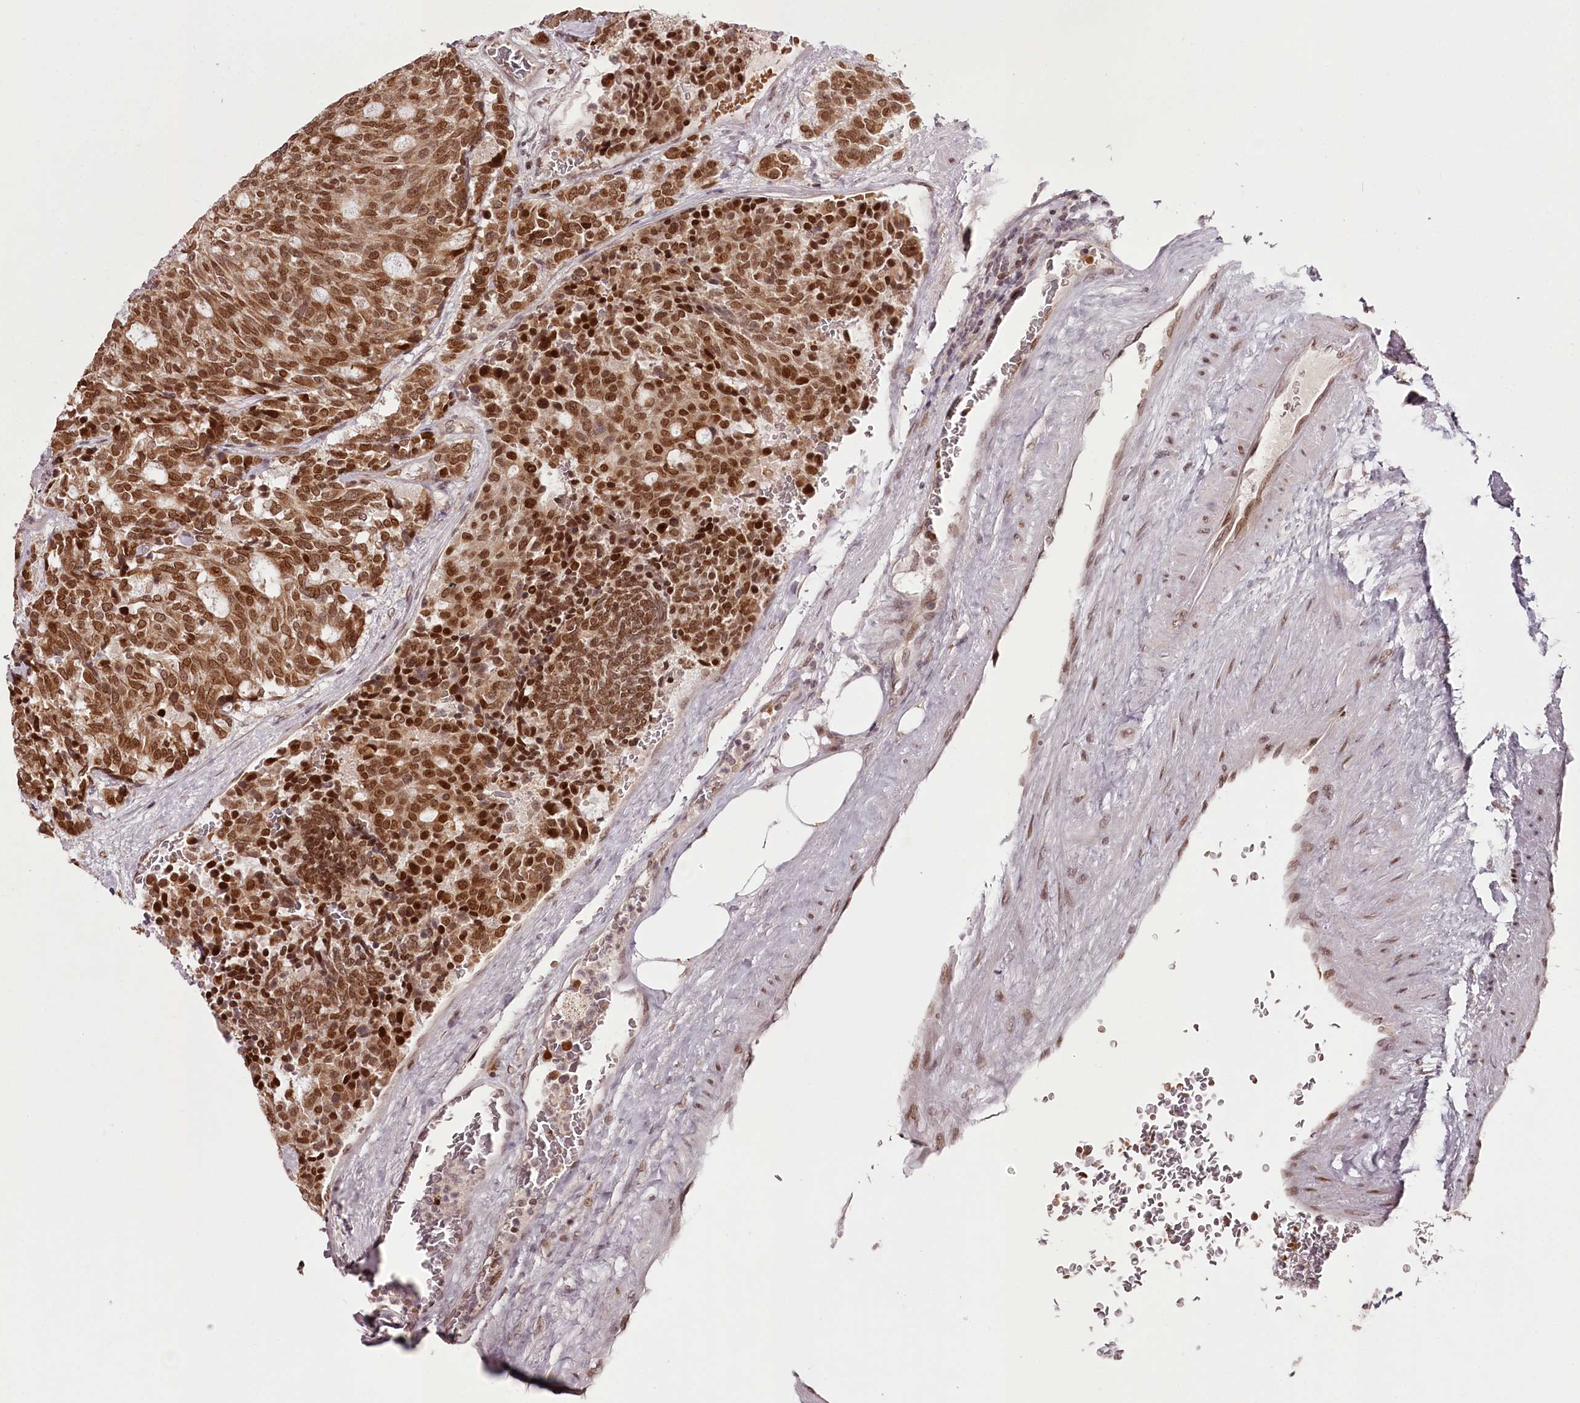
{"staining": {"intensity": "strong", "quantity": ">75%", "location": "cytoplasmic/membranous,nuclear"}, "tissue": "carcinoid", "cell_type": "Tumor cells", "image_type": "cancer", "snomed": [{"axis": "morphology", "description": "Carcinoid, malignant, NOS"}, {"axis": "topography", "description": "Pancreas"}], "caption": "Immunohistochemical staining of human carcinoid displays high levels of strong cytoplasmic/membranous and nuclear protein positivity in approximately >75% of tumor cells. (Stains: DAB (3,3'-diaminobenzidine) in brown, nuclei in blue, Microscopy: brightfield microscopy at high magnification).", "gene": "THYN1", "patient": {"sex": "female", "age": 54}}